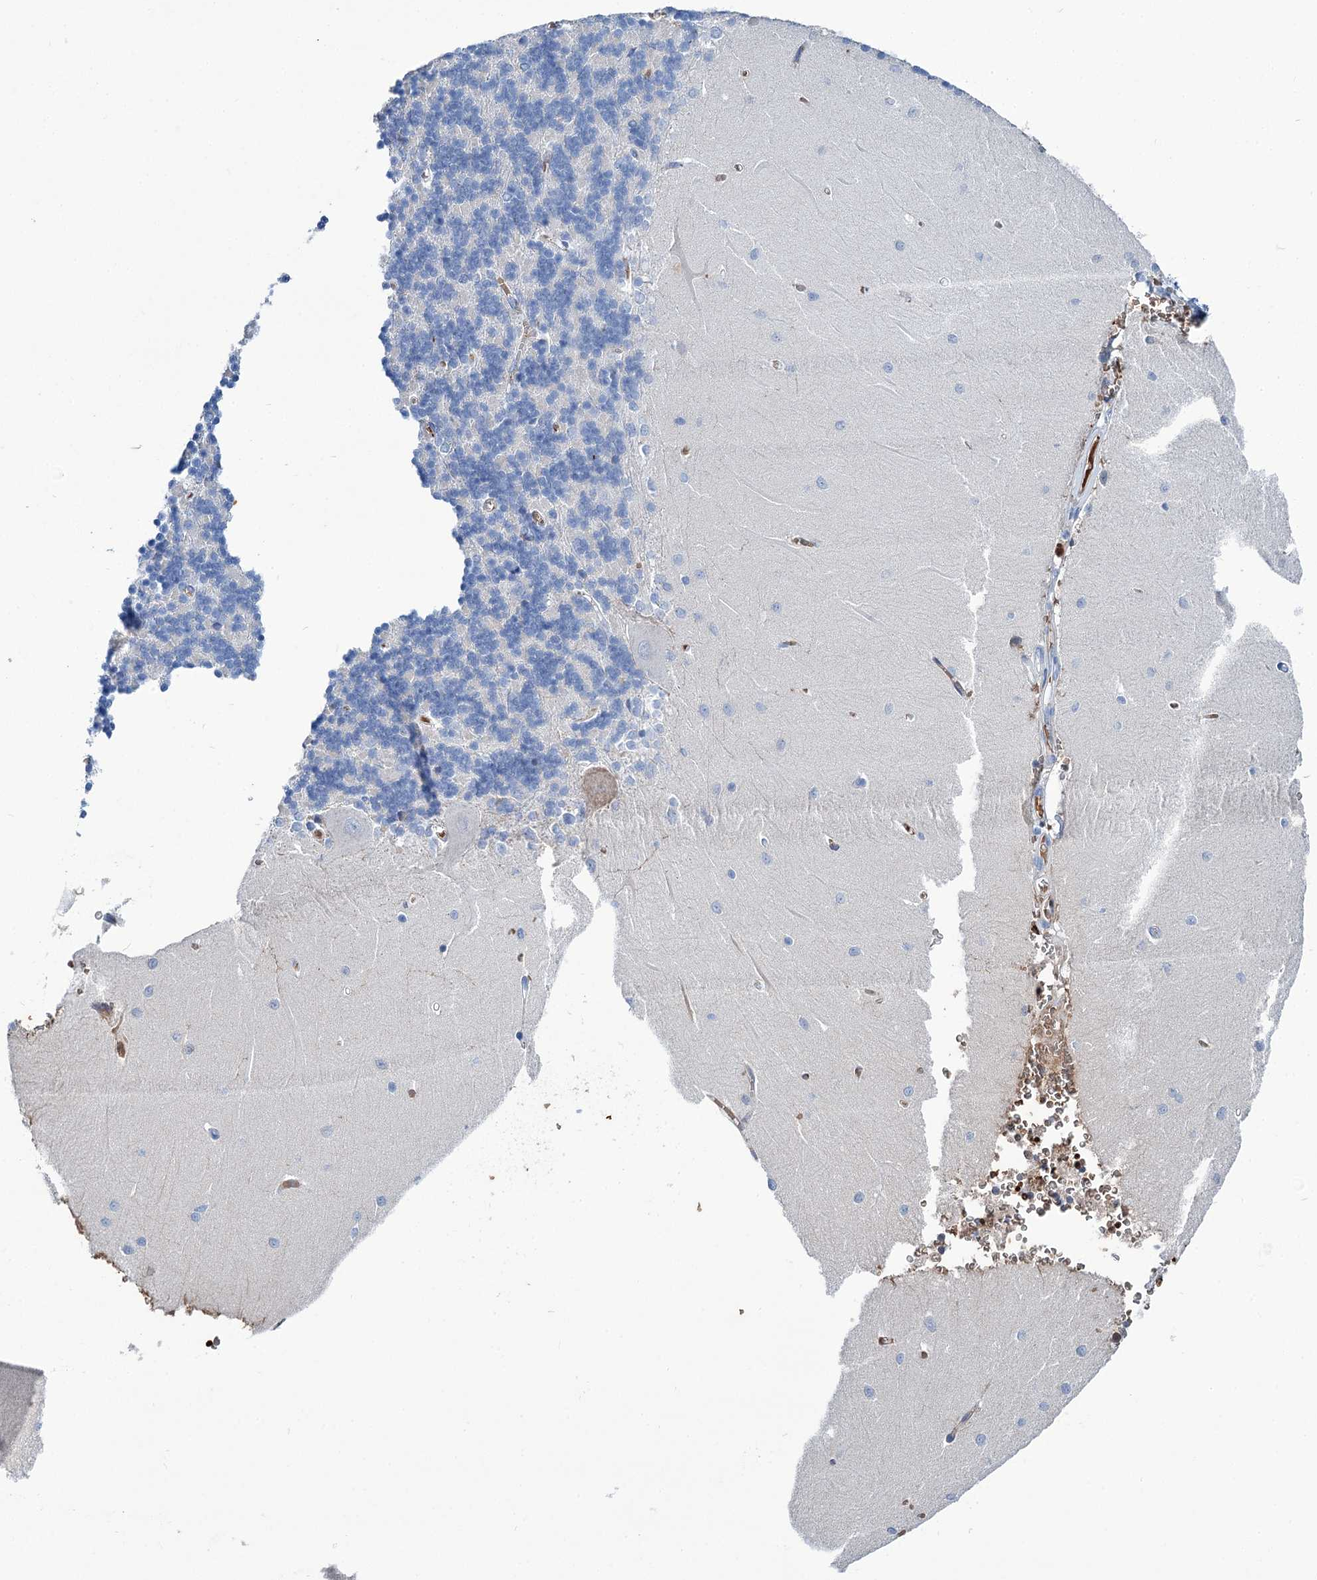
{"staining": {"intensity": "negative", "quantity": "none", "location": "none"}, "tissue": "cerebellum", "cell_type": "Cells in granular layer", "image_type": "normal", "snomed": [{"axis": "morphology", "description": "Normal tissue, NOS"}, {"axis": "topography", "description": "Cerebellum"}], "caption": "The immunohistochemistry (IHC) histopathology image has no significant expression in cells in granular layer of cerebellum. (Immunohistochemistry (ihc), brightfield microscopy, high magnification).", "gene": "RPUSD3", "patient": {"sex": "male", "age": 37}}